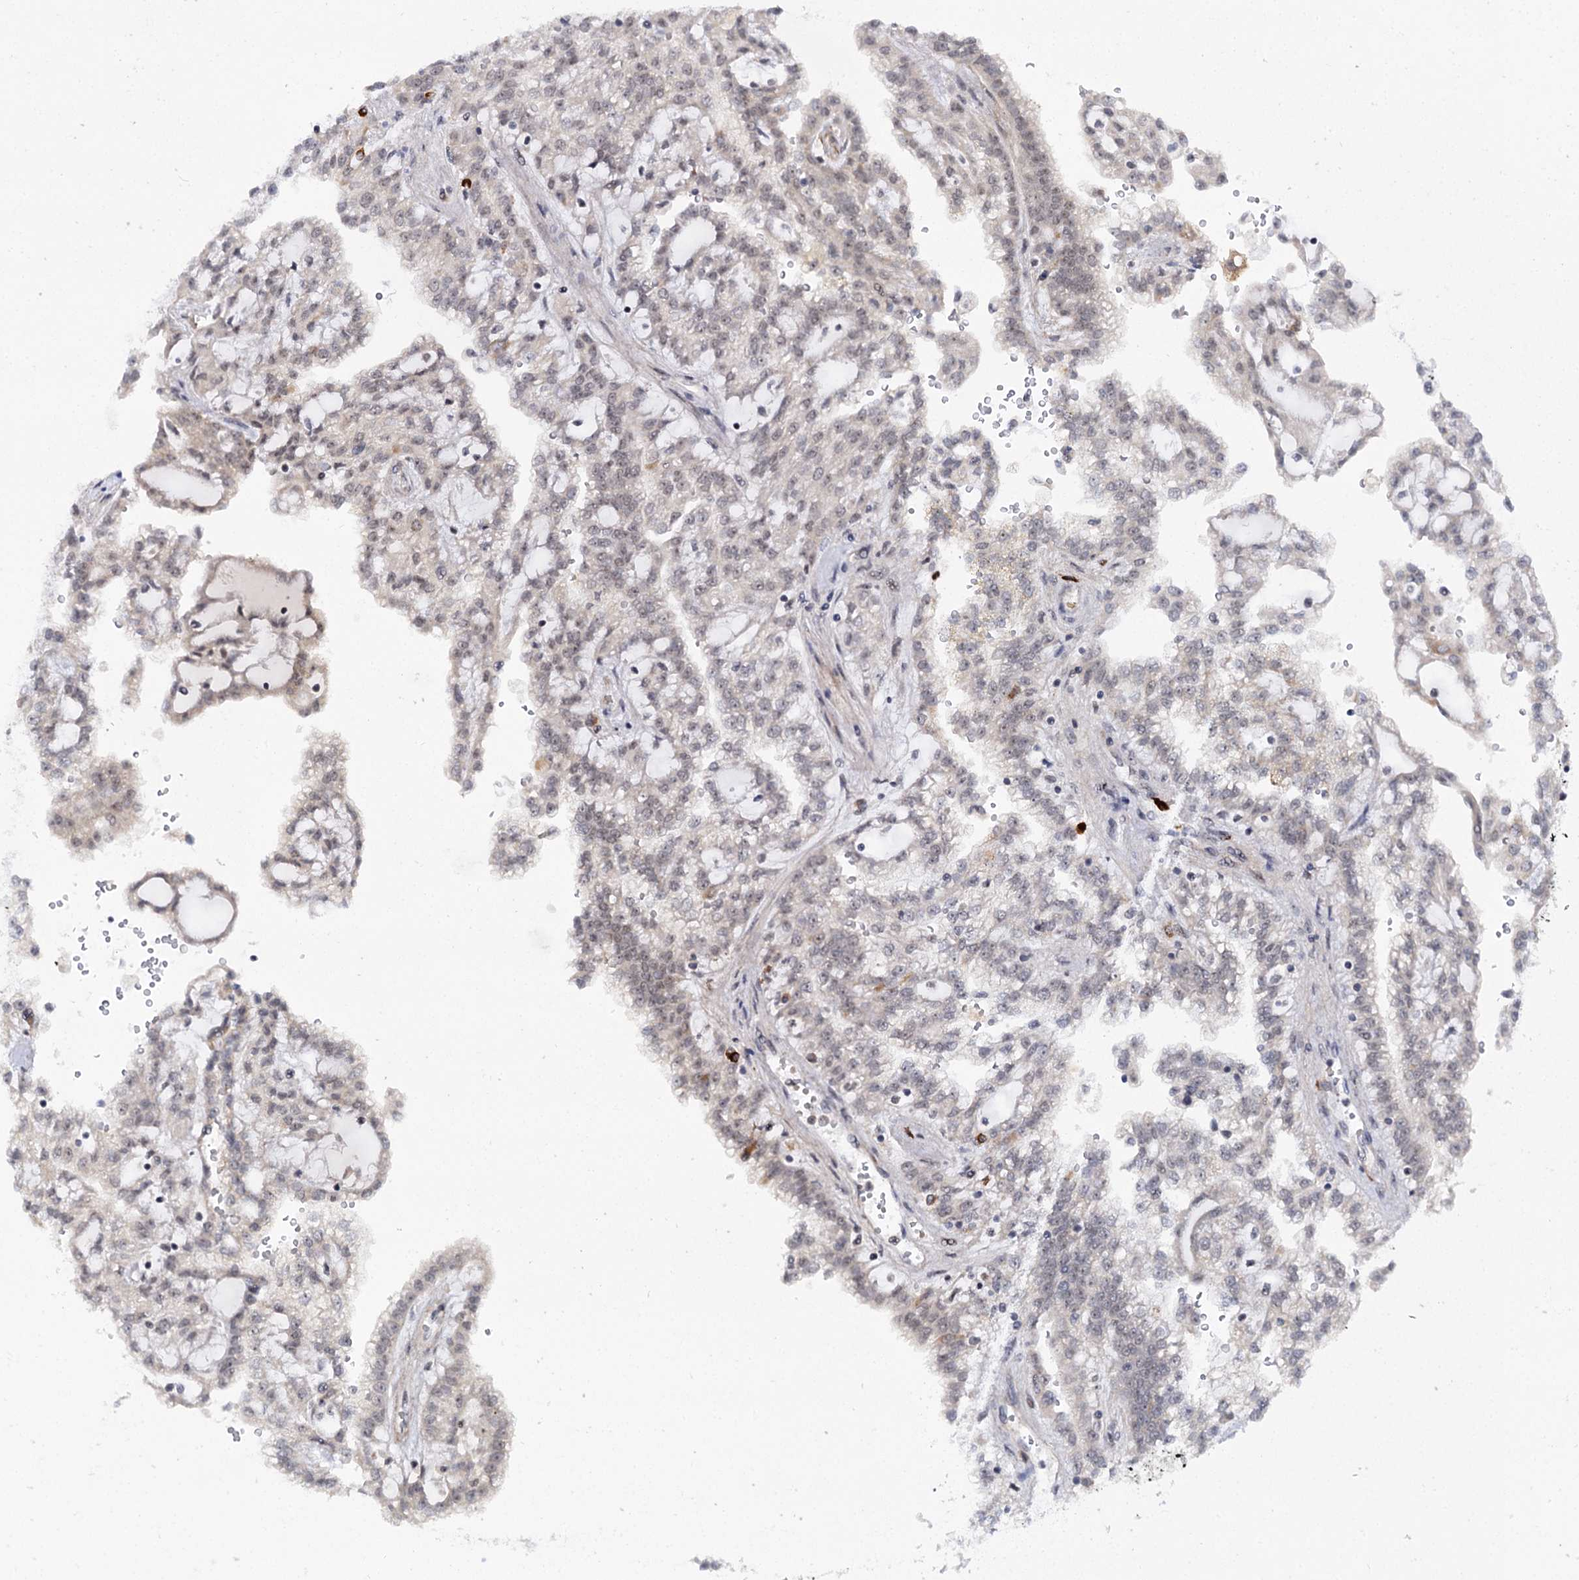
{"staining": {"intensity": "negative", "quantity": "none", "location": "none"}, "tissue": "renal cancer", "cell_type": "Tumor cells", "image_type": "cancer", "snomed": [{"axis": "morphology", "description": "Adenocarcinoma, NOS"}, {"axis": "topography", "description": "Kidney"}], "caption": "There is no significant staining in tumor cells of adenocarcinoma (renal).", "gene": "BUD13", "patient": {"sex": "male", "age": 63}}